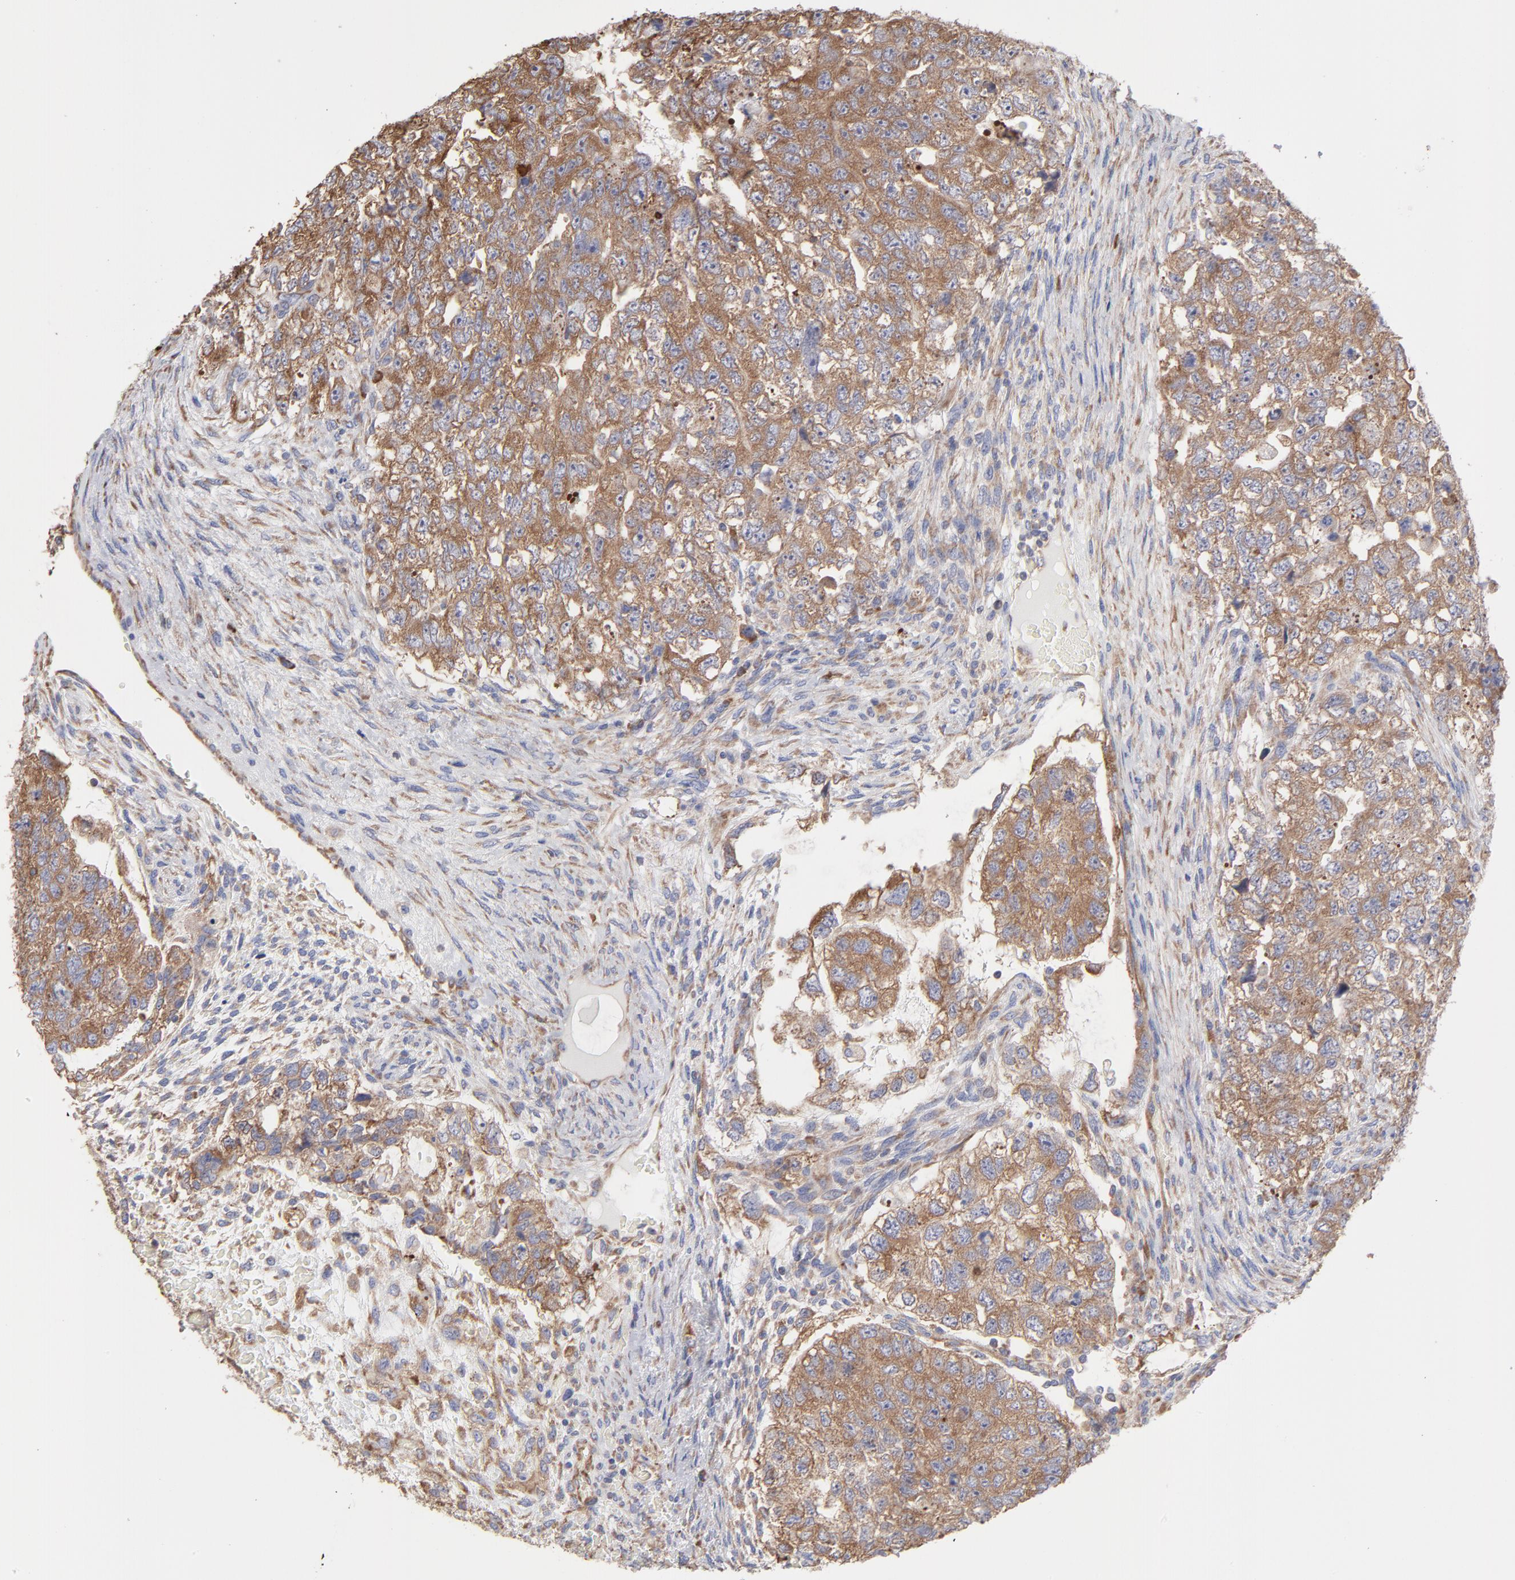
{"staining": {"intensity": "moderate", "quantity": ">75%", "location": "cytoplasmic/membranous"}, "tissue": "testis cancer", "cell_type": "Tumor cells", "image_type": "cancer", "snomed": [{"axis": "morphology", "description": "Carcinoma, Embryonal, NOS"}, {"axis": "topography", "description": "Testis"}], "caption": "A brown stain shows moderate cytoplasmic/membranous expression of a protein in testis cancer (embryonal carcinoma) tumor cells. The protein of interest is shown in brown color, while the nuclei are stained blue.", "gene": "RPL3", "patient": {"sex": "male", "age": 36}}